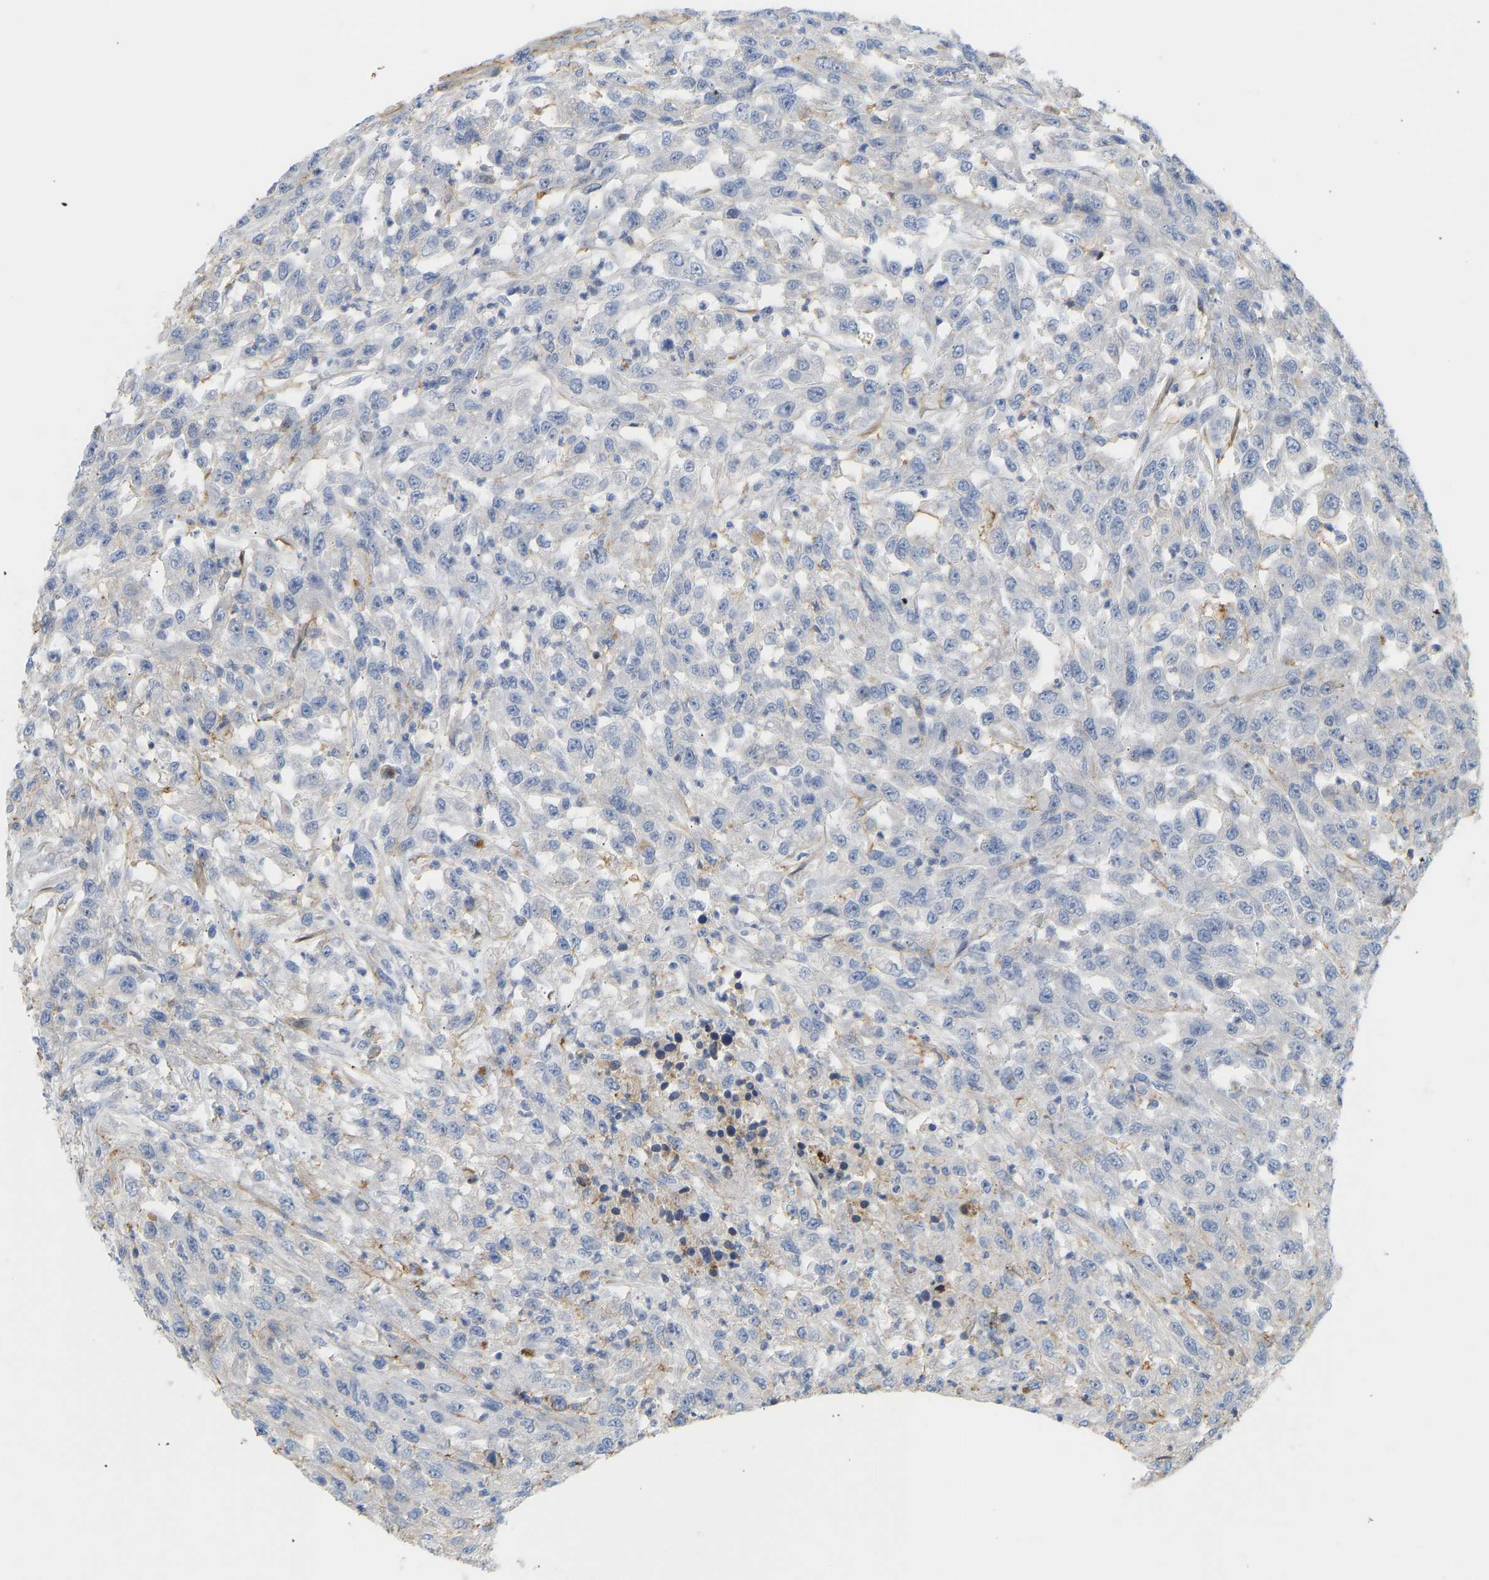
{"staining": {"intensity": "negative", "quantity": "none", "location": "none"}, "tissue": "urothelial cancer", "cell_type": "Tumor cells", "image_type": "cancer", "snomed": [{"axis": "morphology", "description": "Urothelial carcinoma, High grade"}, {"axis": "topography", "description": "Urinary bladder"}], "caption": "There is no significant expression in tumor cells of urothelial cancer. The staining was performed using DAB to visualize the protein expression in brown, while the nuclei were stained in blue with hematoxylin (Magnification: 20x).", "gene": "BVES", "patient": {"sex": "male", "age": 46}}